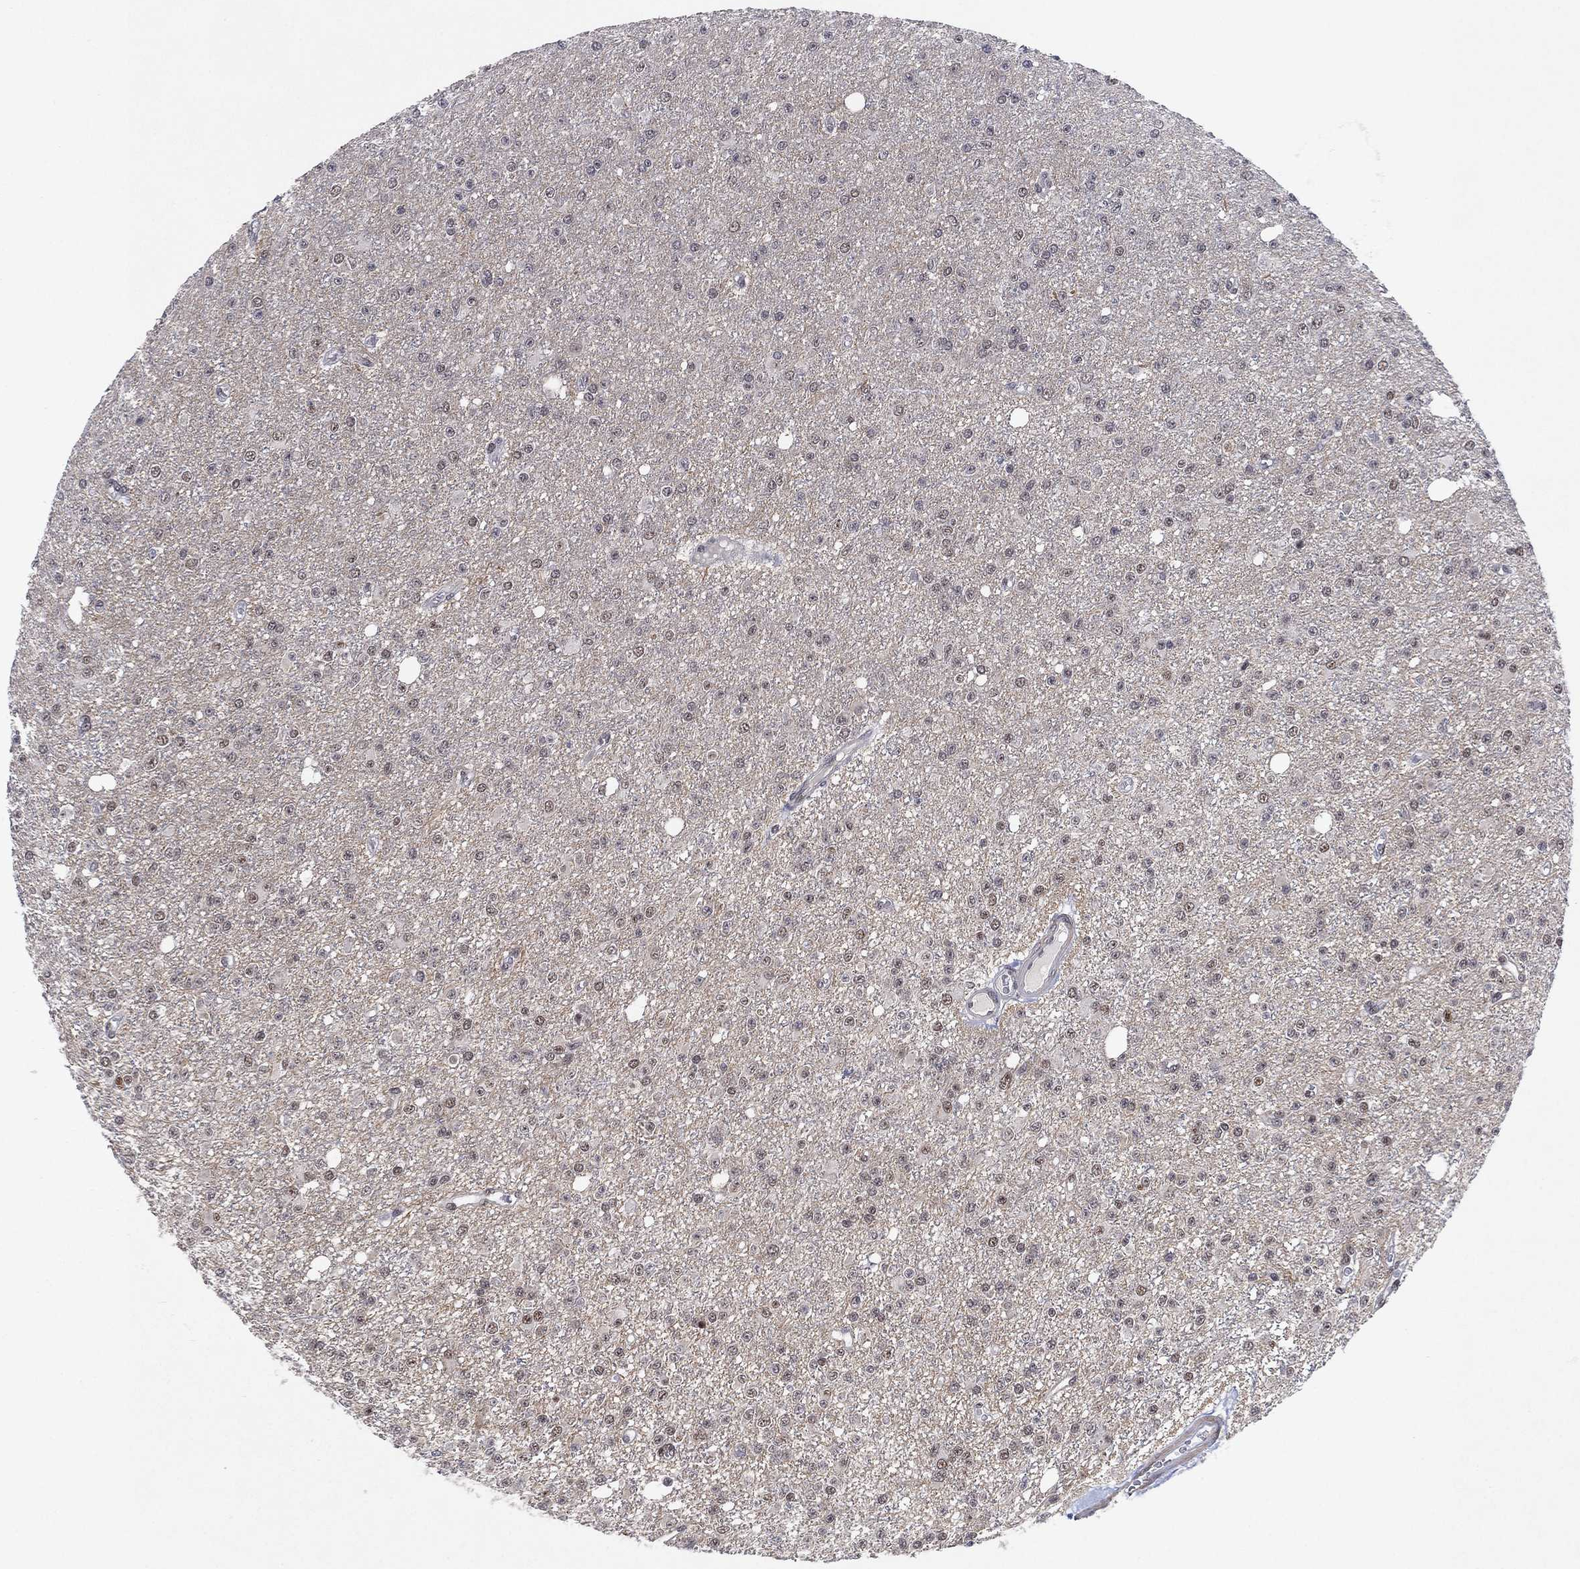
{"staining": {"intensity": "weak", "quantity": "<25%", "location": "nuclear"}, "tissue": "glioma", "cell_type": "Tumor cells", "image_type": "cancer", "snomed": [{"axis": "morphology", "description": "Glioma, malignant, Low grade"}, {"axis": "topography", "description": "Brain"}], "caption": "The micrograph displays no staining of tumor cells in malignant glioma (low-grade). (DAB immunohistochemistry (IHC) visualized using brightfield microscopy, high magnification).", "gene": "DGCR8", "patient": {"sex": "female", "age": 45}}